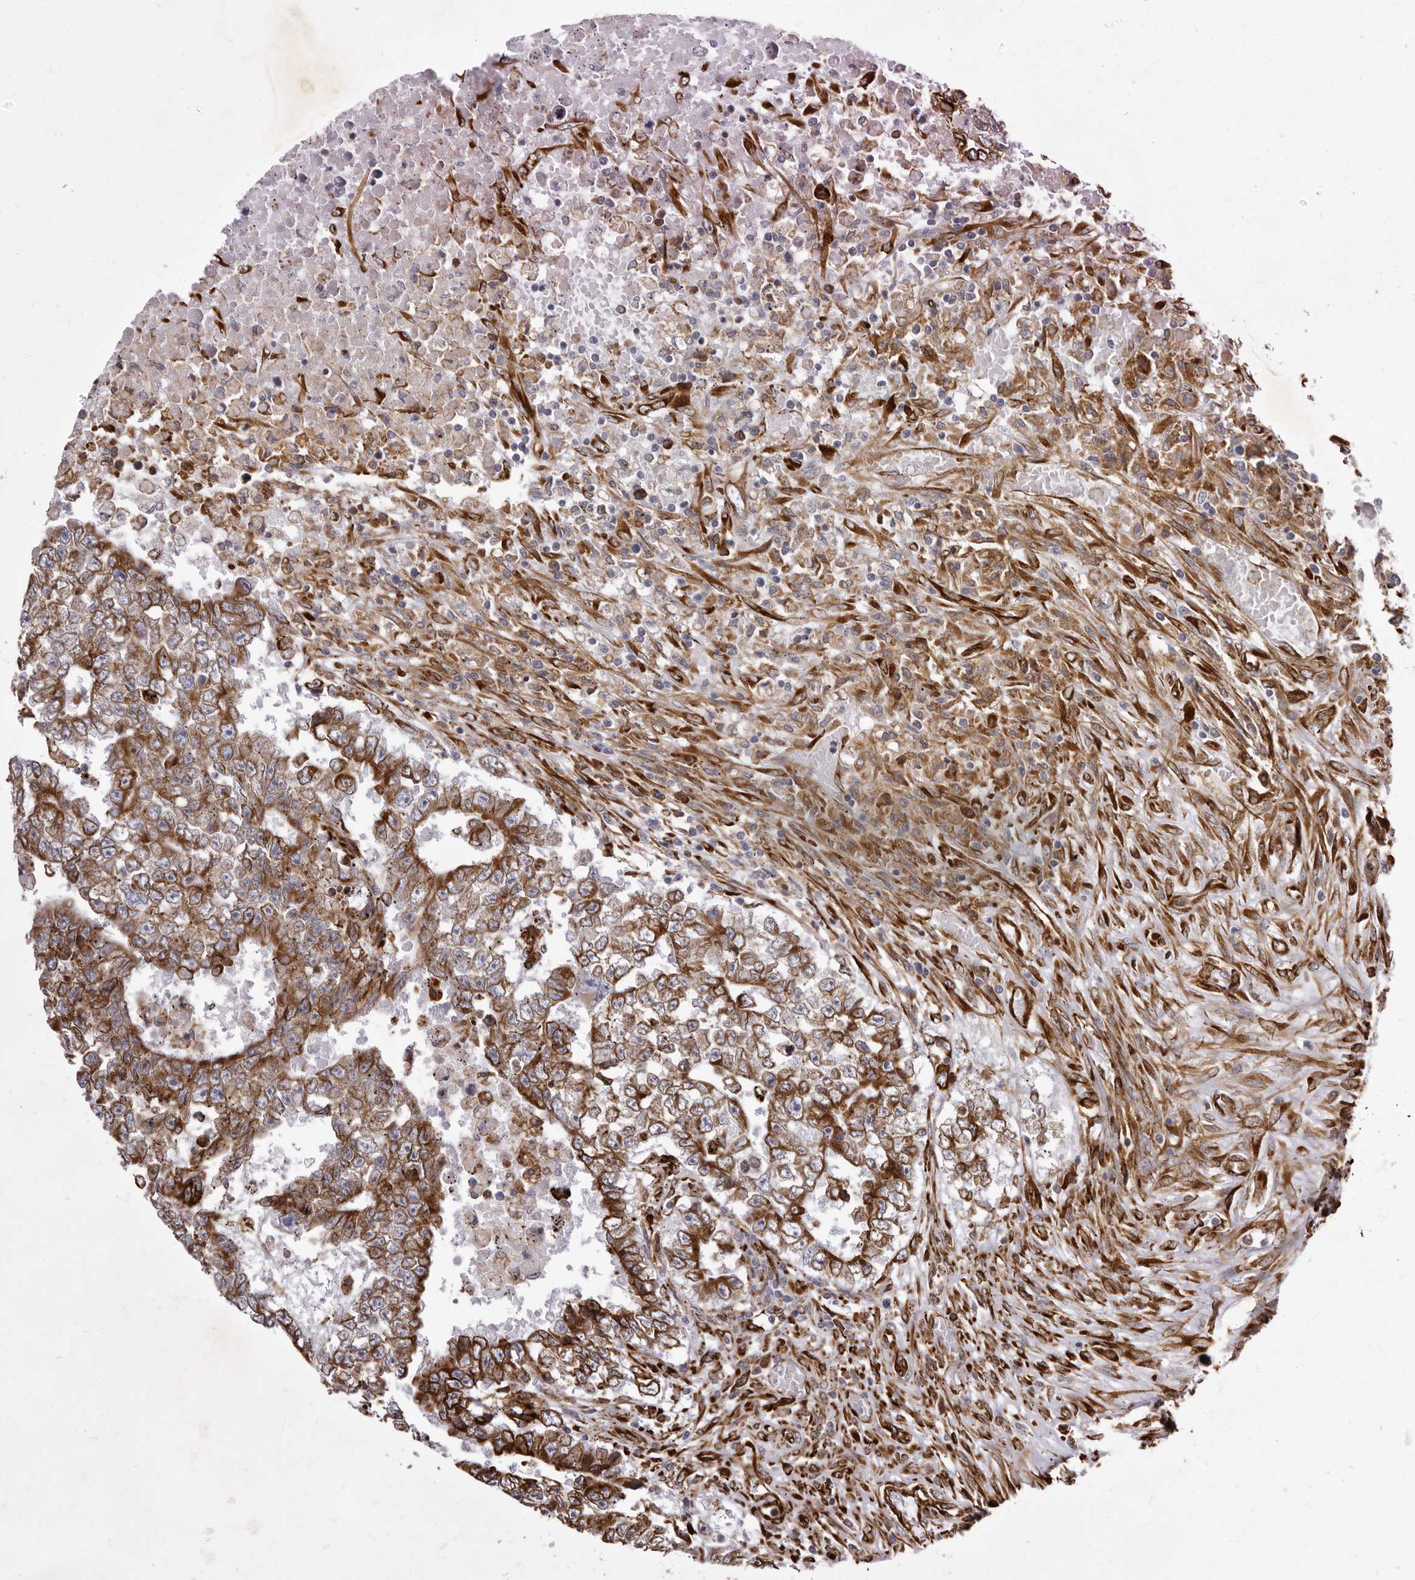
{"staining": {"intensity": "moderate", "quantity": ">75%", "location": "cytoplasmic/membranous"}, "tissue": "testis cancer", "cell_type": "Tumor cells", "image_type": "cancer", "snomed": [{"axis": "morphology", "description": "Carcinoma, Embryonal, NOS"}, {"axis": "topography", "description": "Testis"}], "caption": "Testis cancer stained with a protein marker demonstrates moderate staining in tumor cells.", "gene": "WDTC1", "patient": {"sex": "male", "age": 25}}